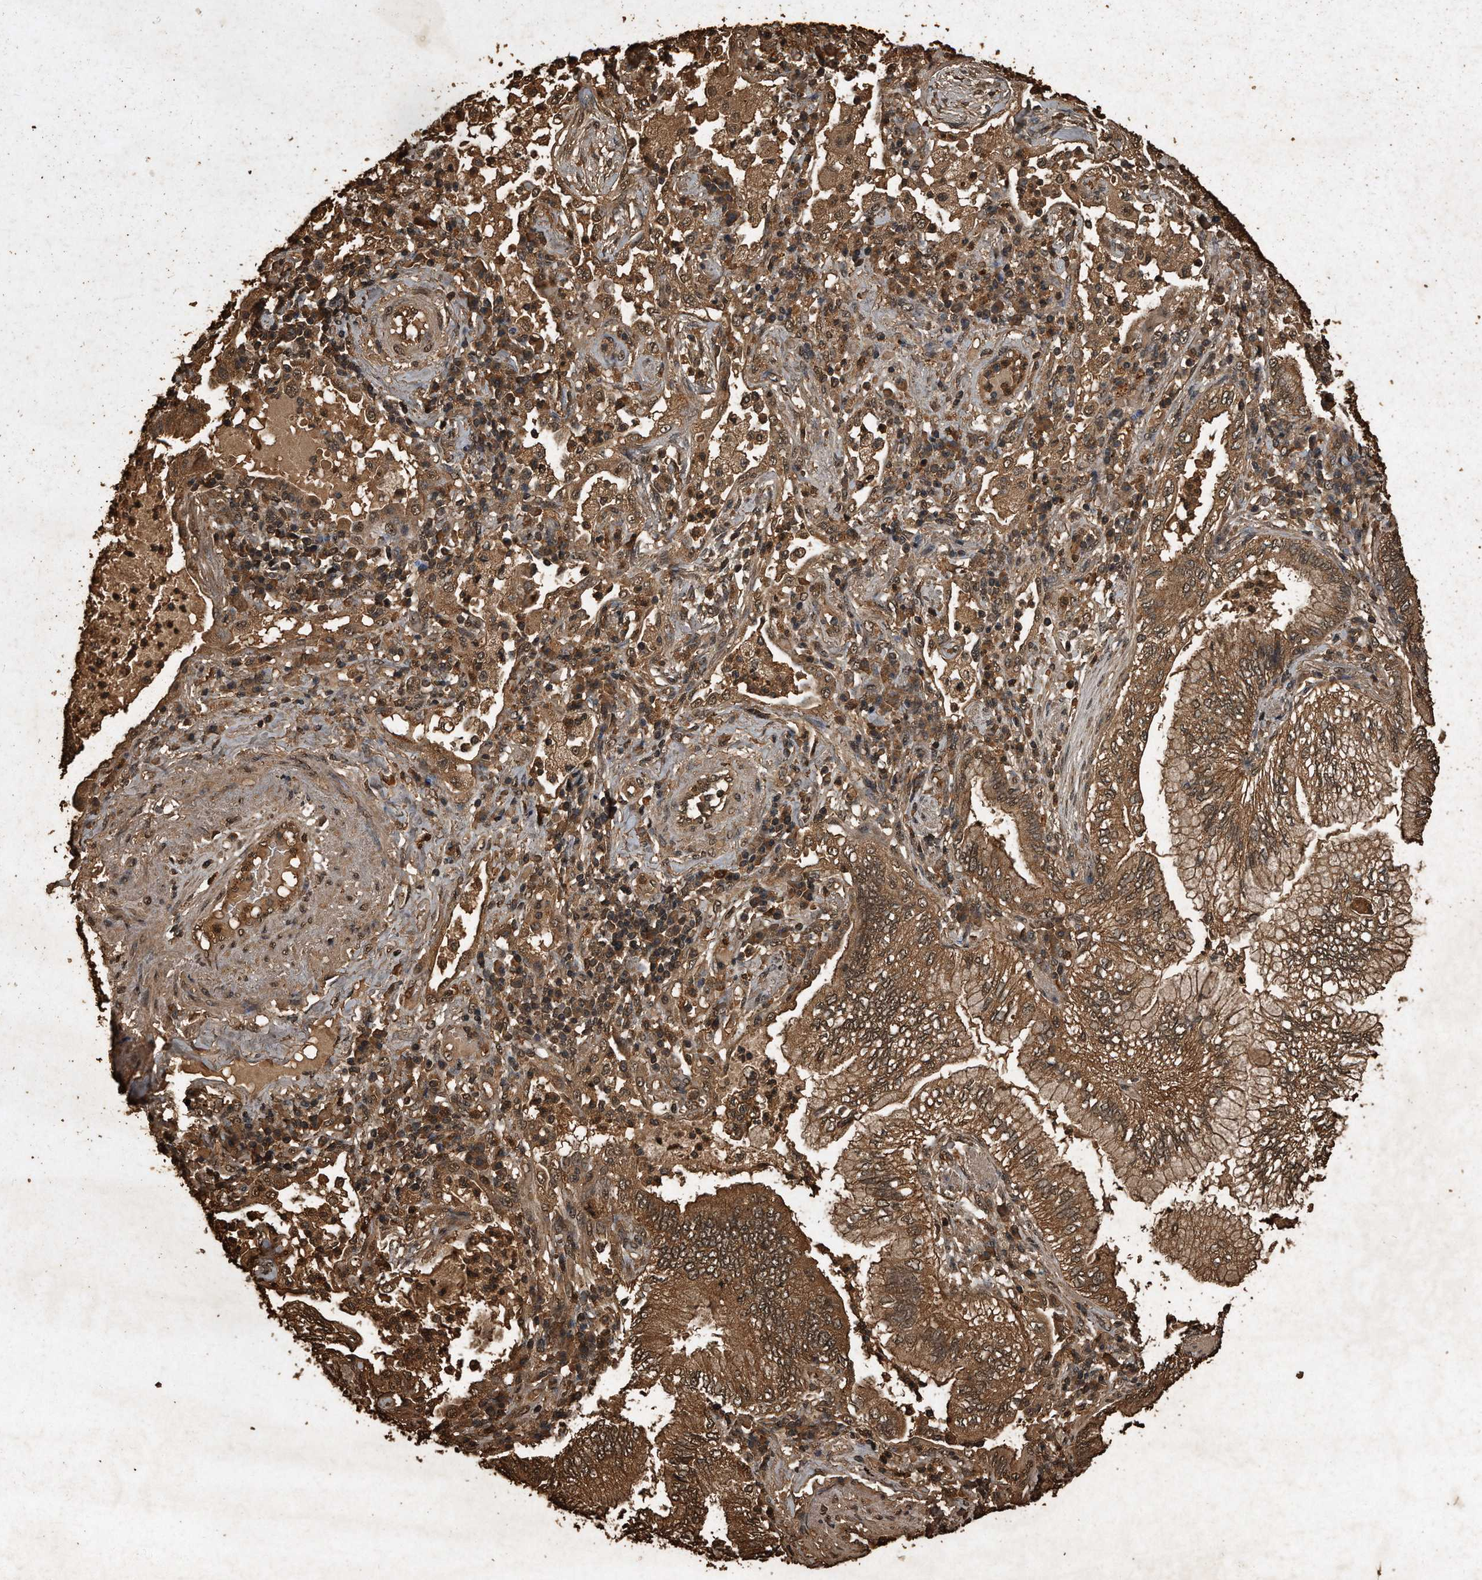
{"staining": {"intensity": "moderate", "quantity": ">75%", "location": "cytoplasmic/membranous"}, "tissue": "lung cancer", "cell_type": "Tumor cells", "image_type": "cancer", "snomed": [{"axis": "morphology", "description": "Normal tissue, NOS"}, {"axis": "morphology", "description": "Adenocarcinoma, NOS"}, {"axis": "topography", "description": "Bronchus"}, {"axis": "topography", "description": "Lung"}], "caption": "A photomicrograph showing moderate cytoplasmic/membranous positivity in about >75% of tumor cells in lung adenocarcinoma, as visualized by brown immunohistochemical staining.", "gene": "CFLAR", "patient": {"sex": "female", "age": 70}}